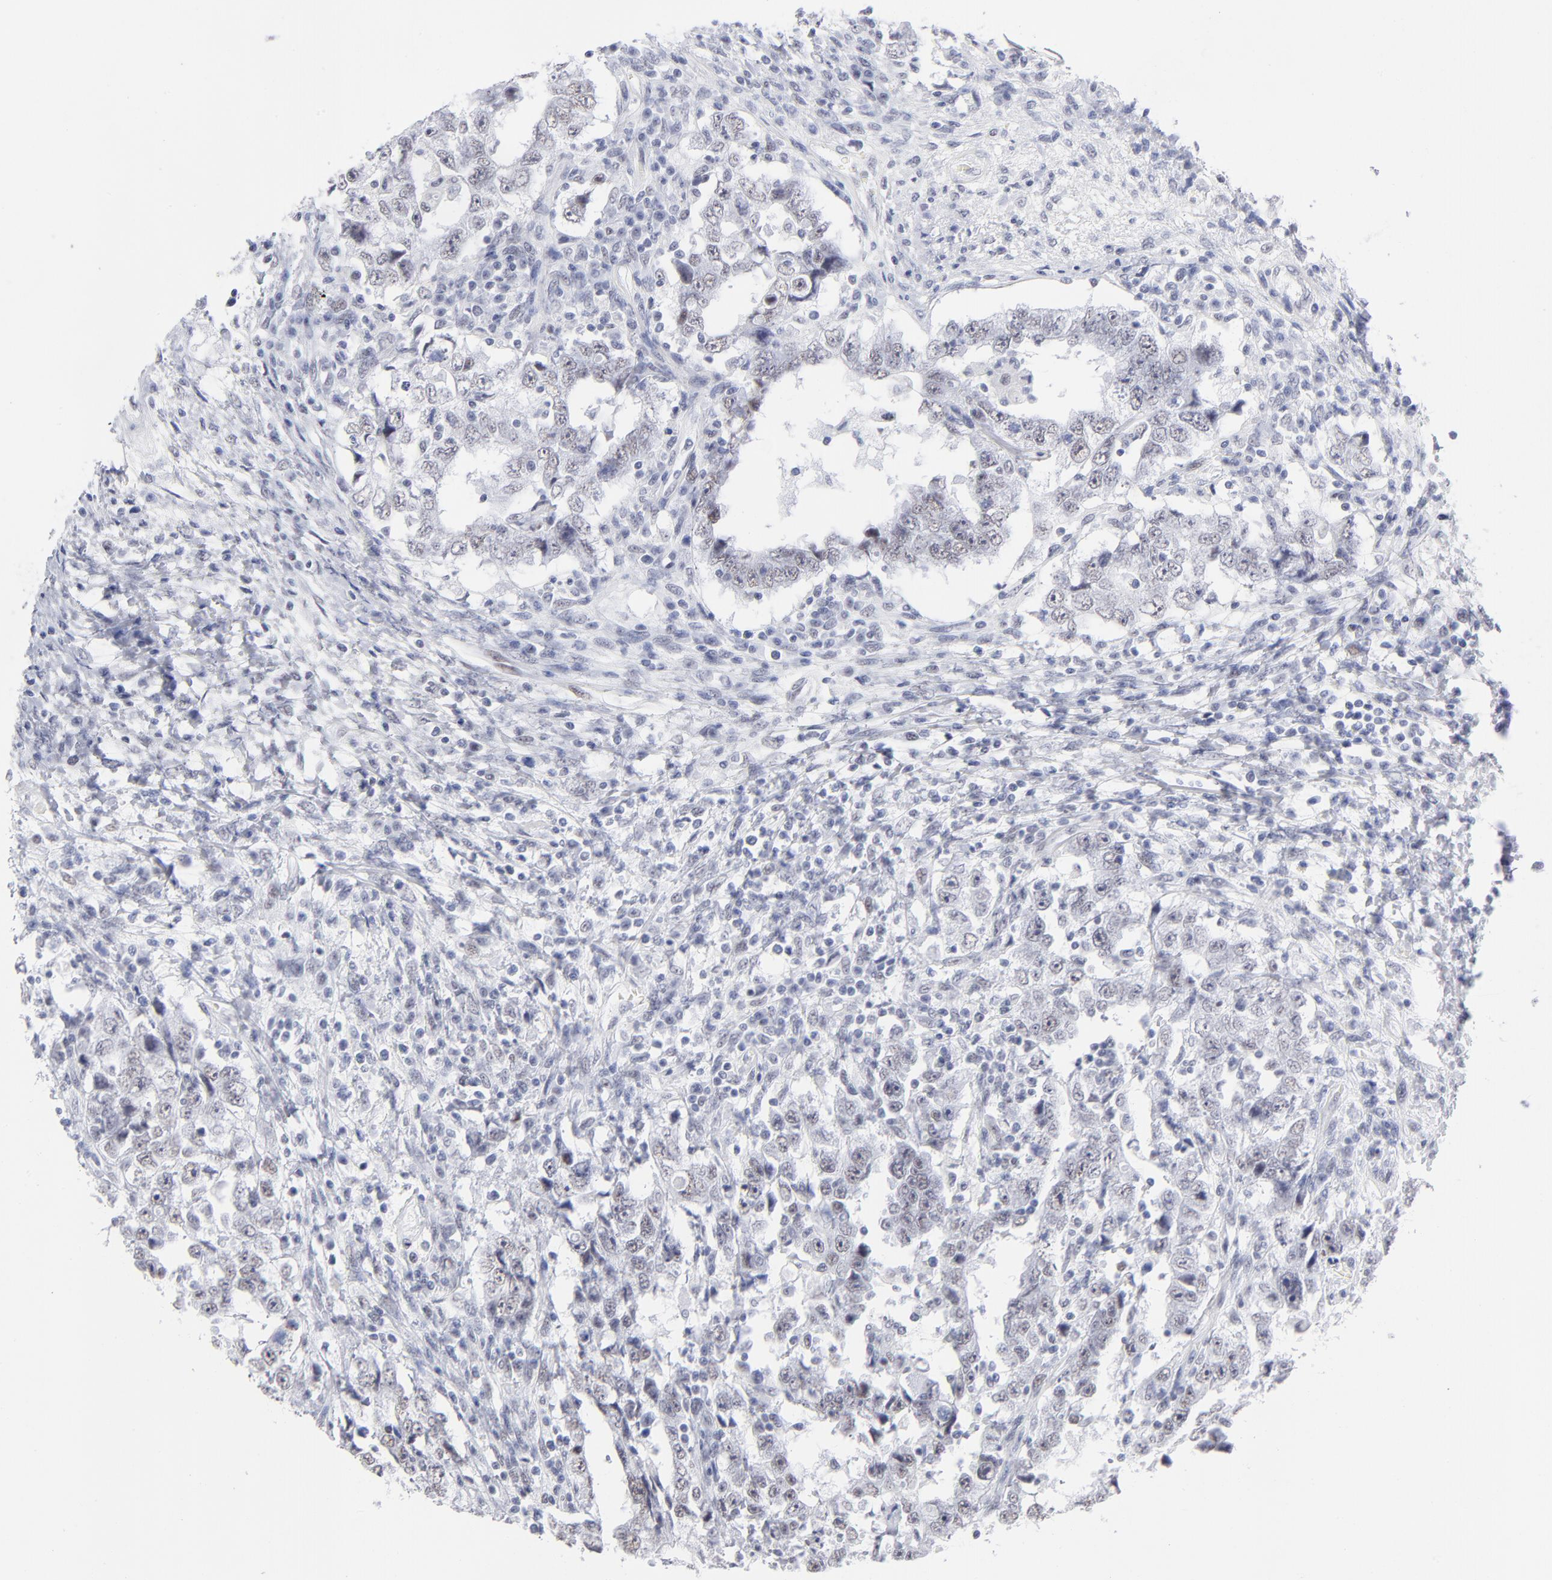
{"staining": {"intensity": "weak", "quantity": "25%-75%", "location": "nuclear"}, "tissue": "testis cancer", "cell_type": "Tumor cells", "image_type": "cancer", "snomed": [{"axis": "morphology", "description": "Carcinoma, Embryonal, NOS"}, {"axis": "topography", "description": "Testis"}], "caption": "Protein analysis of embryonal carcinoma (testis) tissue demonstrates weak nuclear expression in approximately 25%-75% of tumor cells.", "gene": "SNRPB", "patient": {"sex": "male", "age": 26}}